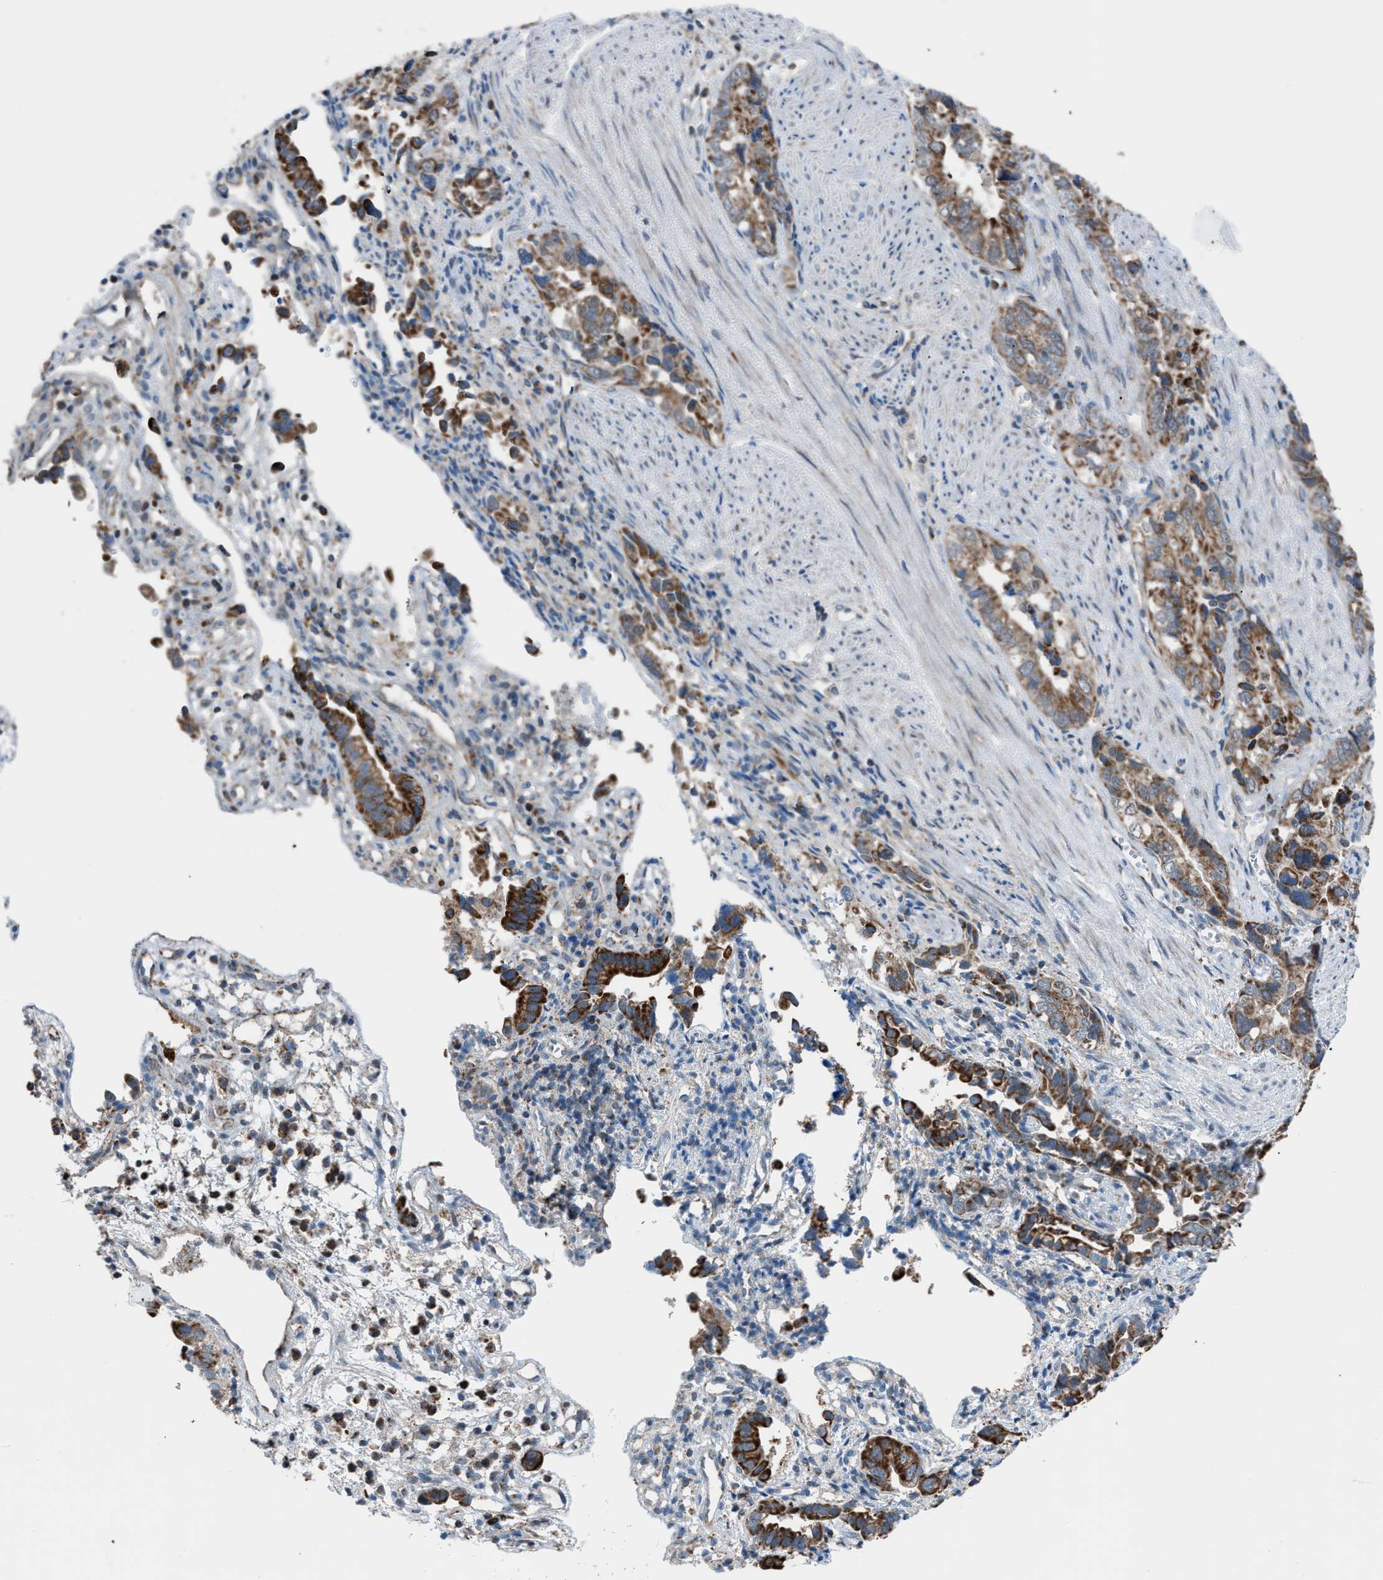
{"staining": {"intensity": "strong", "quantity": "25%-75%", "location": "cytoplasmic/membranous"}, "tissue": "liver cancer", "cell_type": "Tumor cells", "image_type": "cancer", "snomed": [{"axis": "morphology", "description": "Cholangiocarcinoma"}, {"axis": "topography", "description": "Liver"}], "caption": "Liver cancer (cholangiocarcinoma) stained with a protein marker shows strong staining in tumor cells.", "gene": "SRM", "patient": {"sex": "female", "age": 79}}